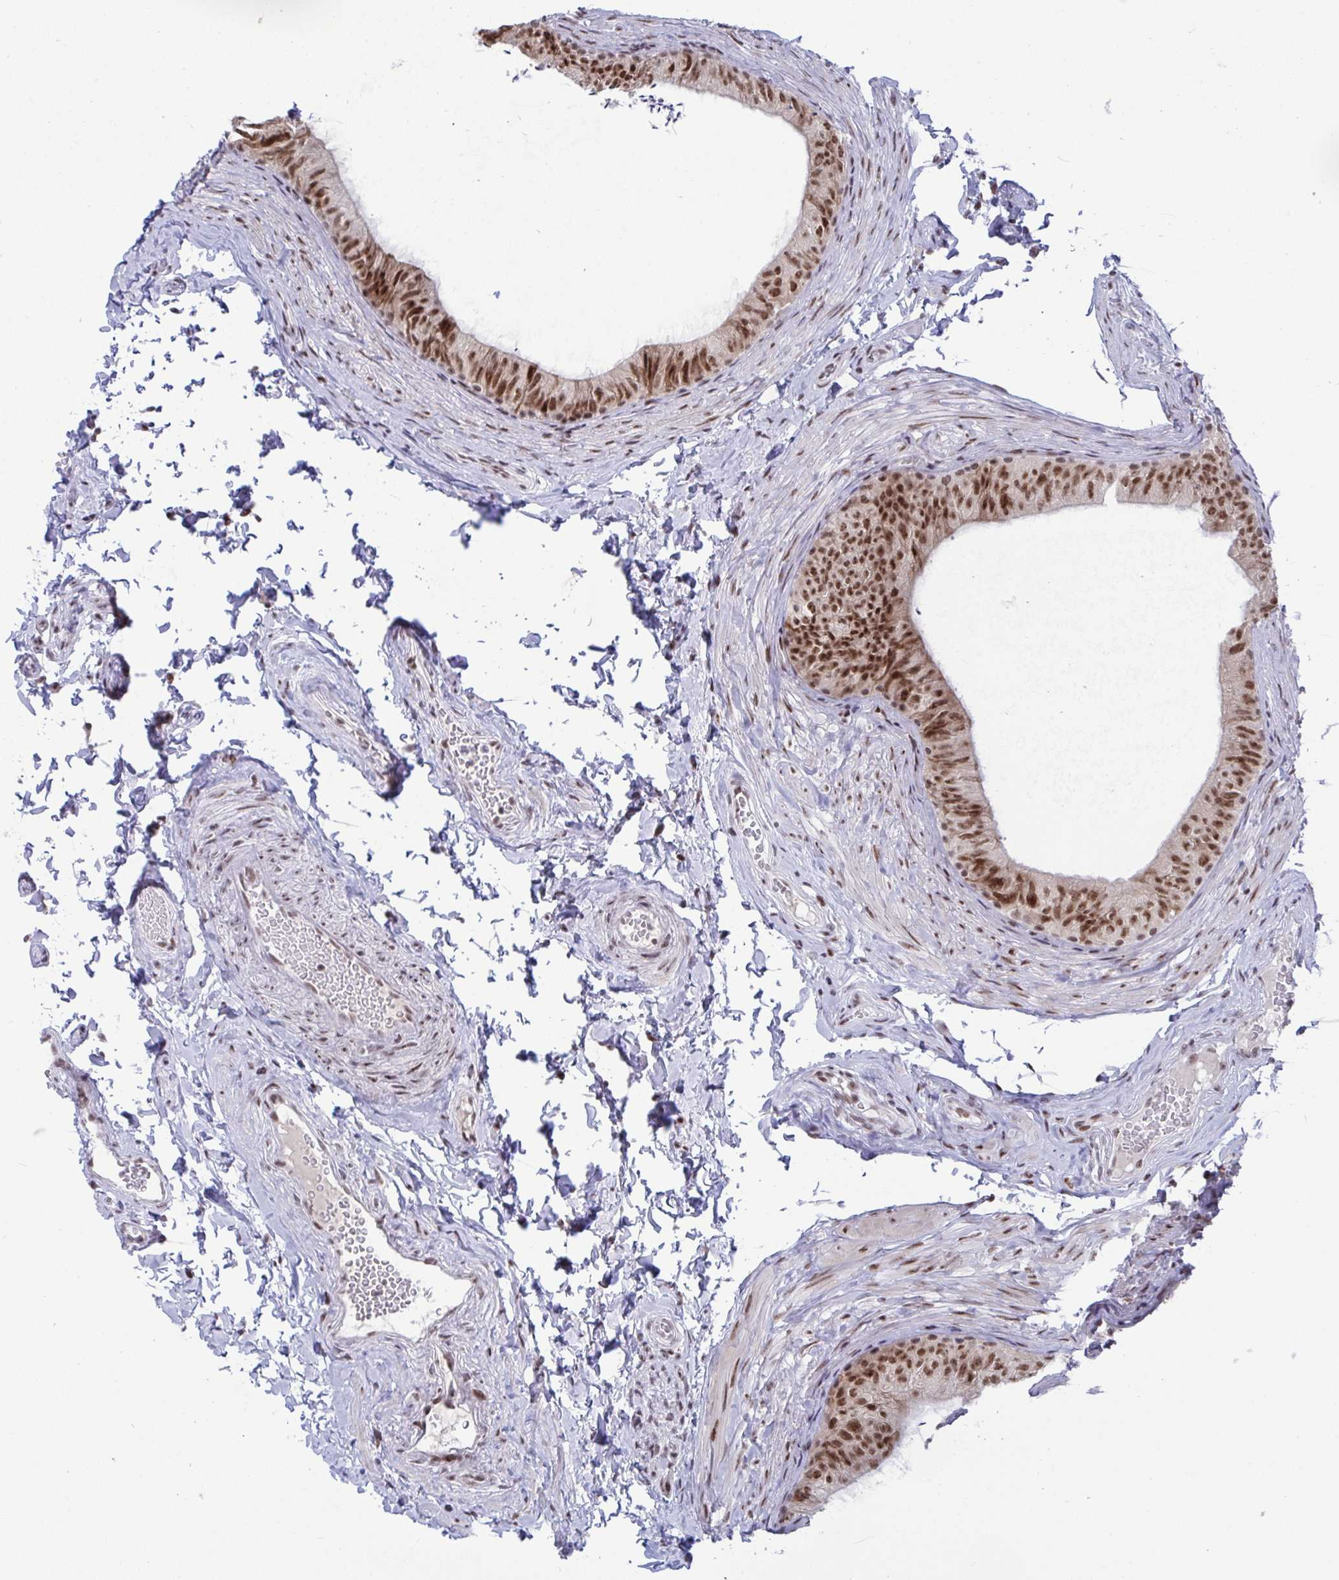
{"staining": {"intensity": "moderate", "quantity": ">75%", "location": "nuclear"}, "tissue": "epididymis", "cell_type": "Glandular cells", "image_type": "normal", "snomed": [{"axis": "morphology", "description": "Normal tissue, NOS"}, {"axis": "topography", "description": "Epididymis, spermatic cord, NOS"}, {"axis": "topography", "description": "Epididymis"}, {"axis": "topography", "description": "Peripheral nerve tissue"}], "caption": "Immunohistochemical staining of normal epididymis demonstrates moderate nuclear protein expression in approximately >75% of glandular cells.", "gene": "WBP11", "patient": {"sex": "male", "age": 29}}